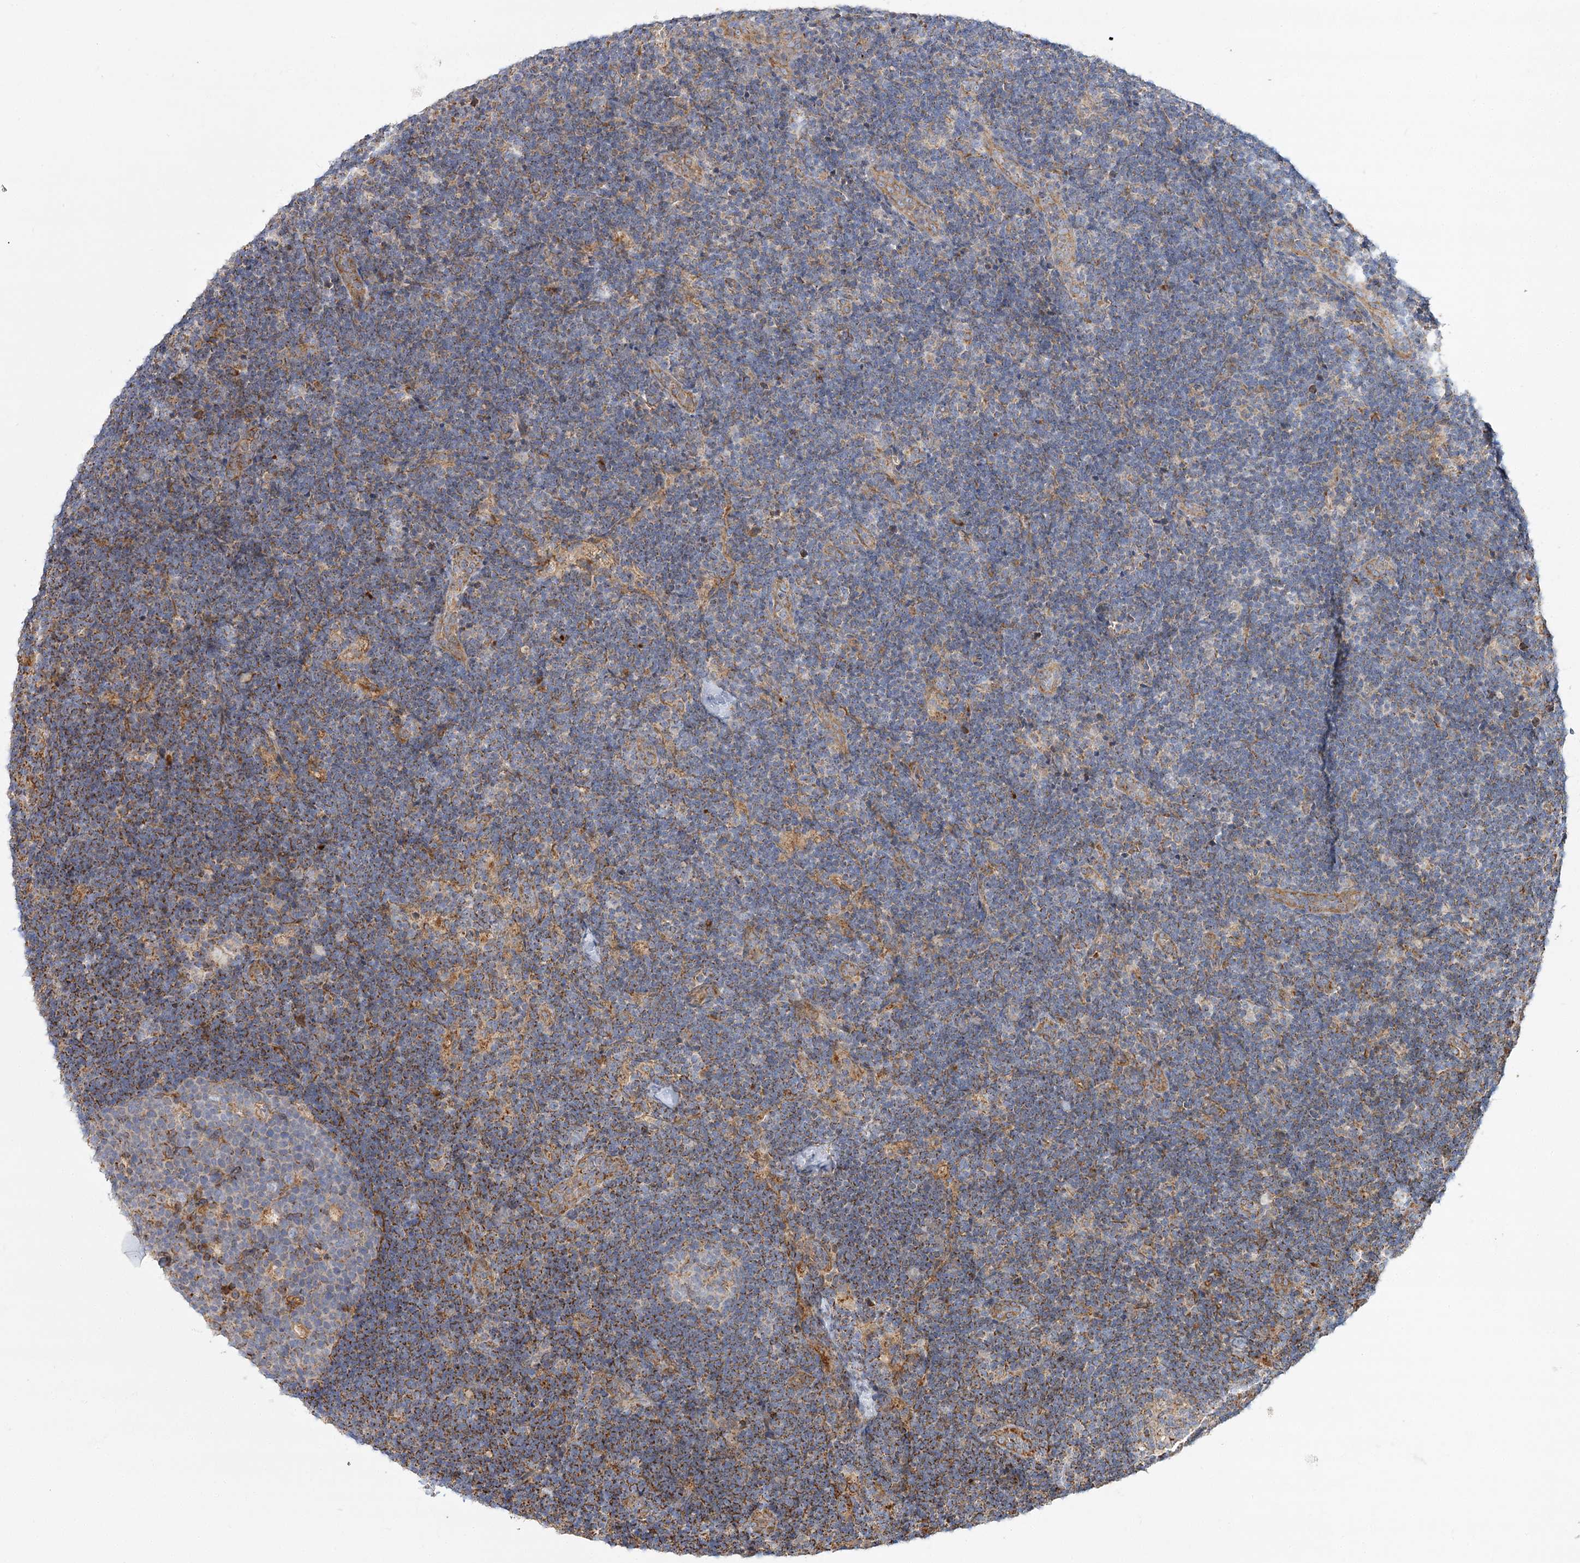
{"staining": {"intensity": "weak", "quantity": "25%-75%", "location": "cytoplasmic/membranous"}, "tissue": "lymph node", "cell_type": "Germinal center cells", "image_type": "normal", "snomed": [{"axis": "morphology", "description": "Normal tissue, NOS"}, {"axis": "topography", "description": "Lymph node"}], "caption": "IHC (DAB (3,3'-diaminobenzidine)) staining of unremarkable human lymph node exhibits weak cytoplasmic/membranous protein positivity in approximately 25%-75% of germinal center cells.", "gene": "ZFYVE16", "patient": {"sex": "female", "age": 22}}